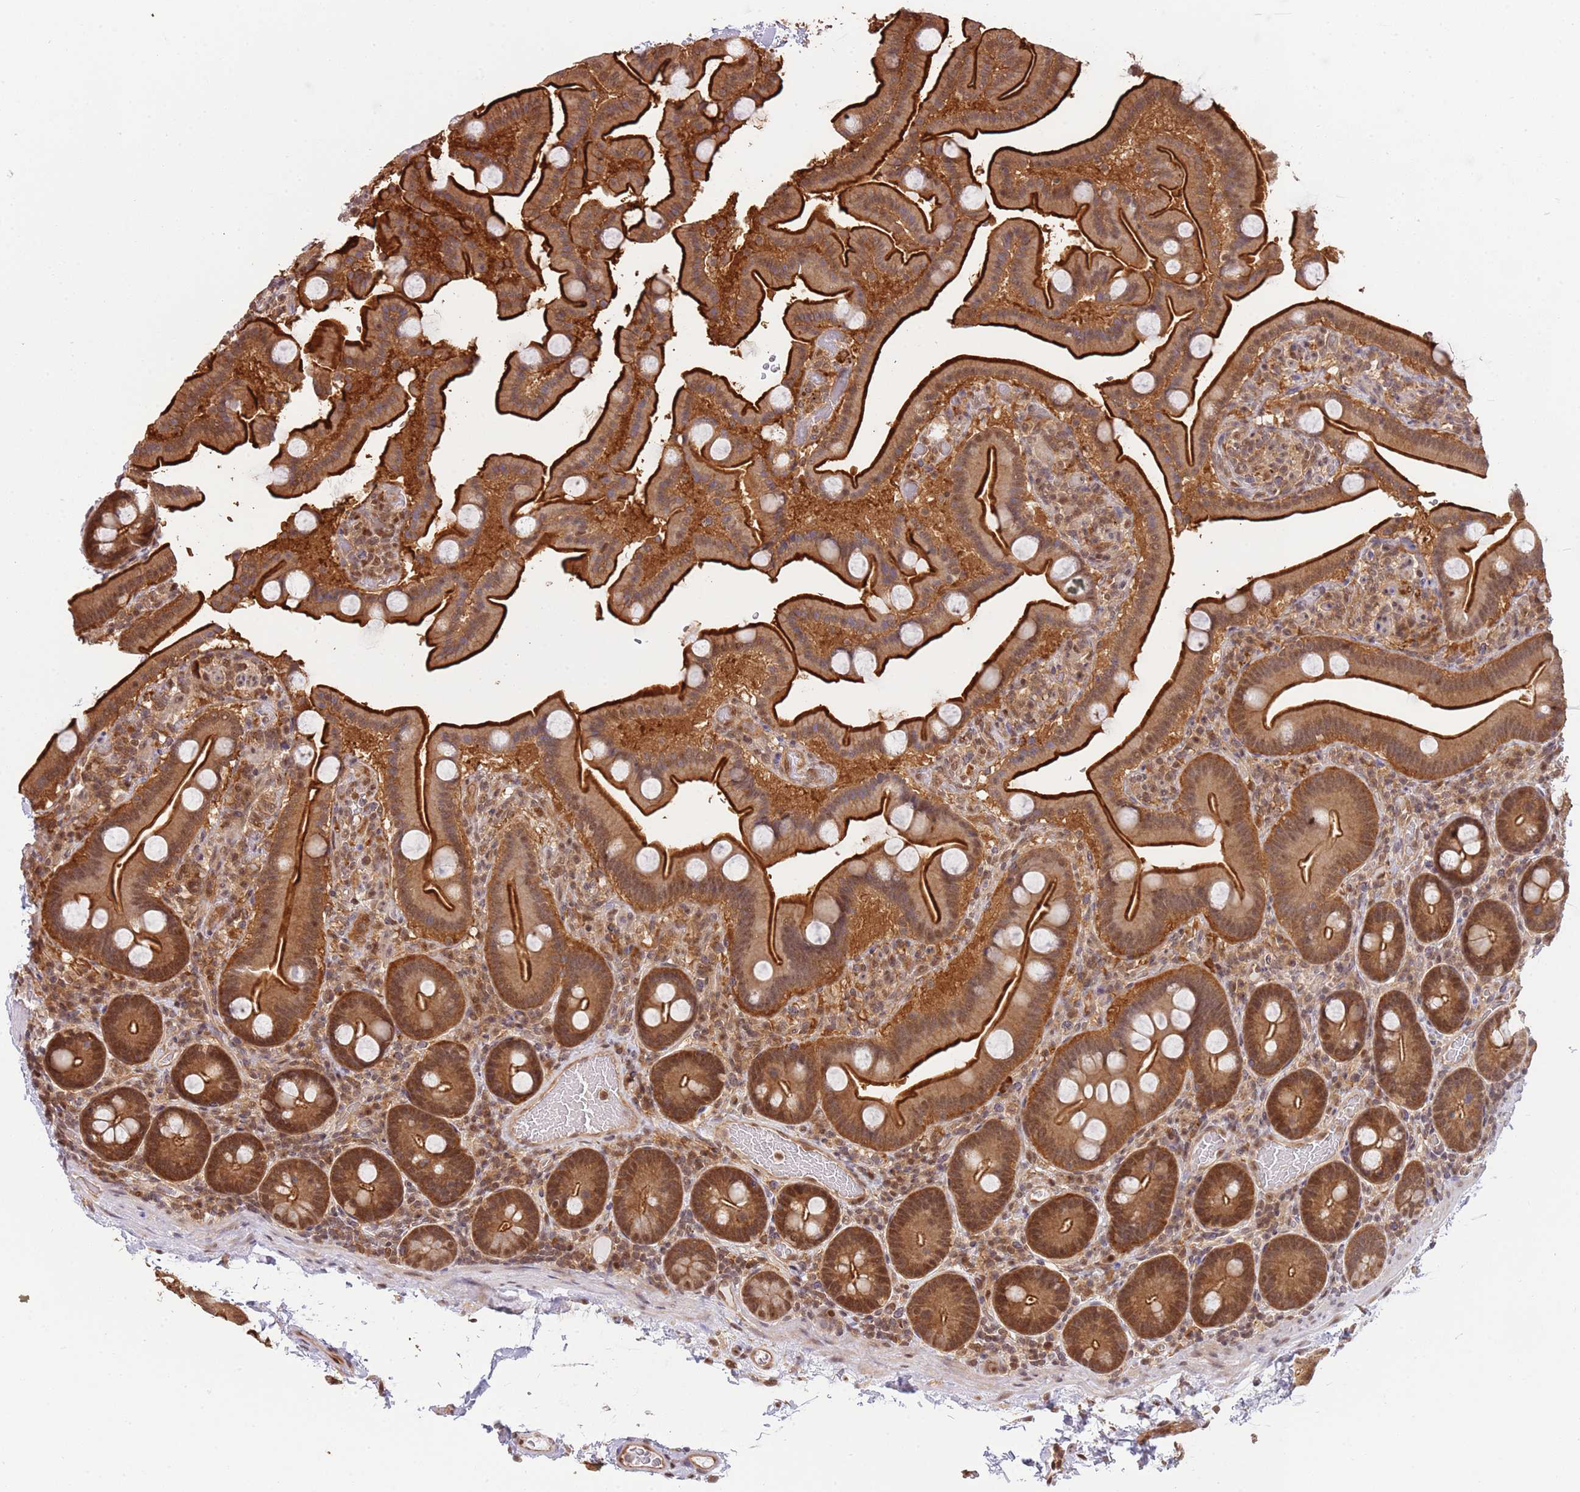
{"staining": {"intensity": "strong", "quantity": ">75%", "location": "cytoplasmic/membranous,nuclear"}, "tissue": "duodenum", "cell_type": "Glandular cells", "image_type": "normal", "snomed": [{"axis": "morphology", "description": "Normal tissue, NOS"}, {"axis": "topography", "description": "Duodenum"}], "caption": "Strong cytoplasmic/membranous,nuclear positivity for a protein is seen in about >75% of glandular cells of benign duodenum using immunohistochemistry (IHC).", "gene": "PLSCR5", "patient": {"sex": "male", "age": 55}}